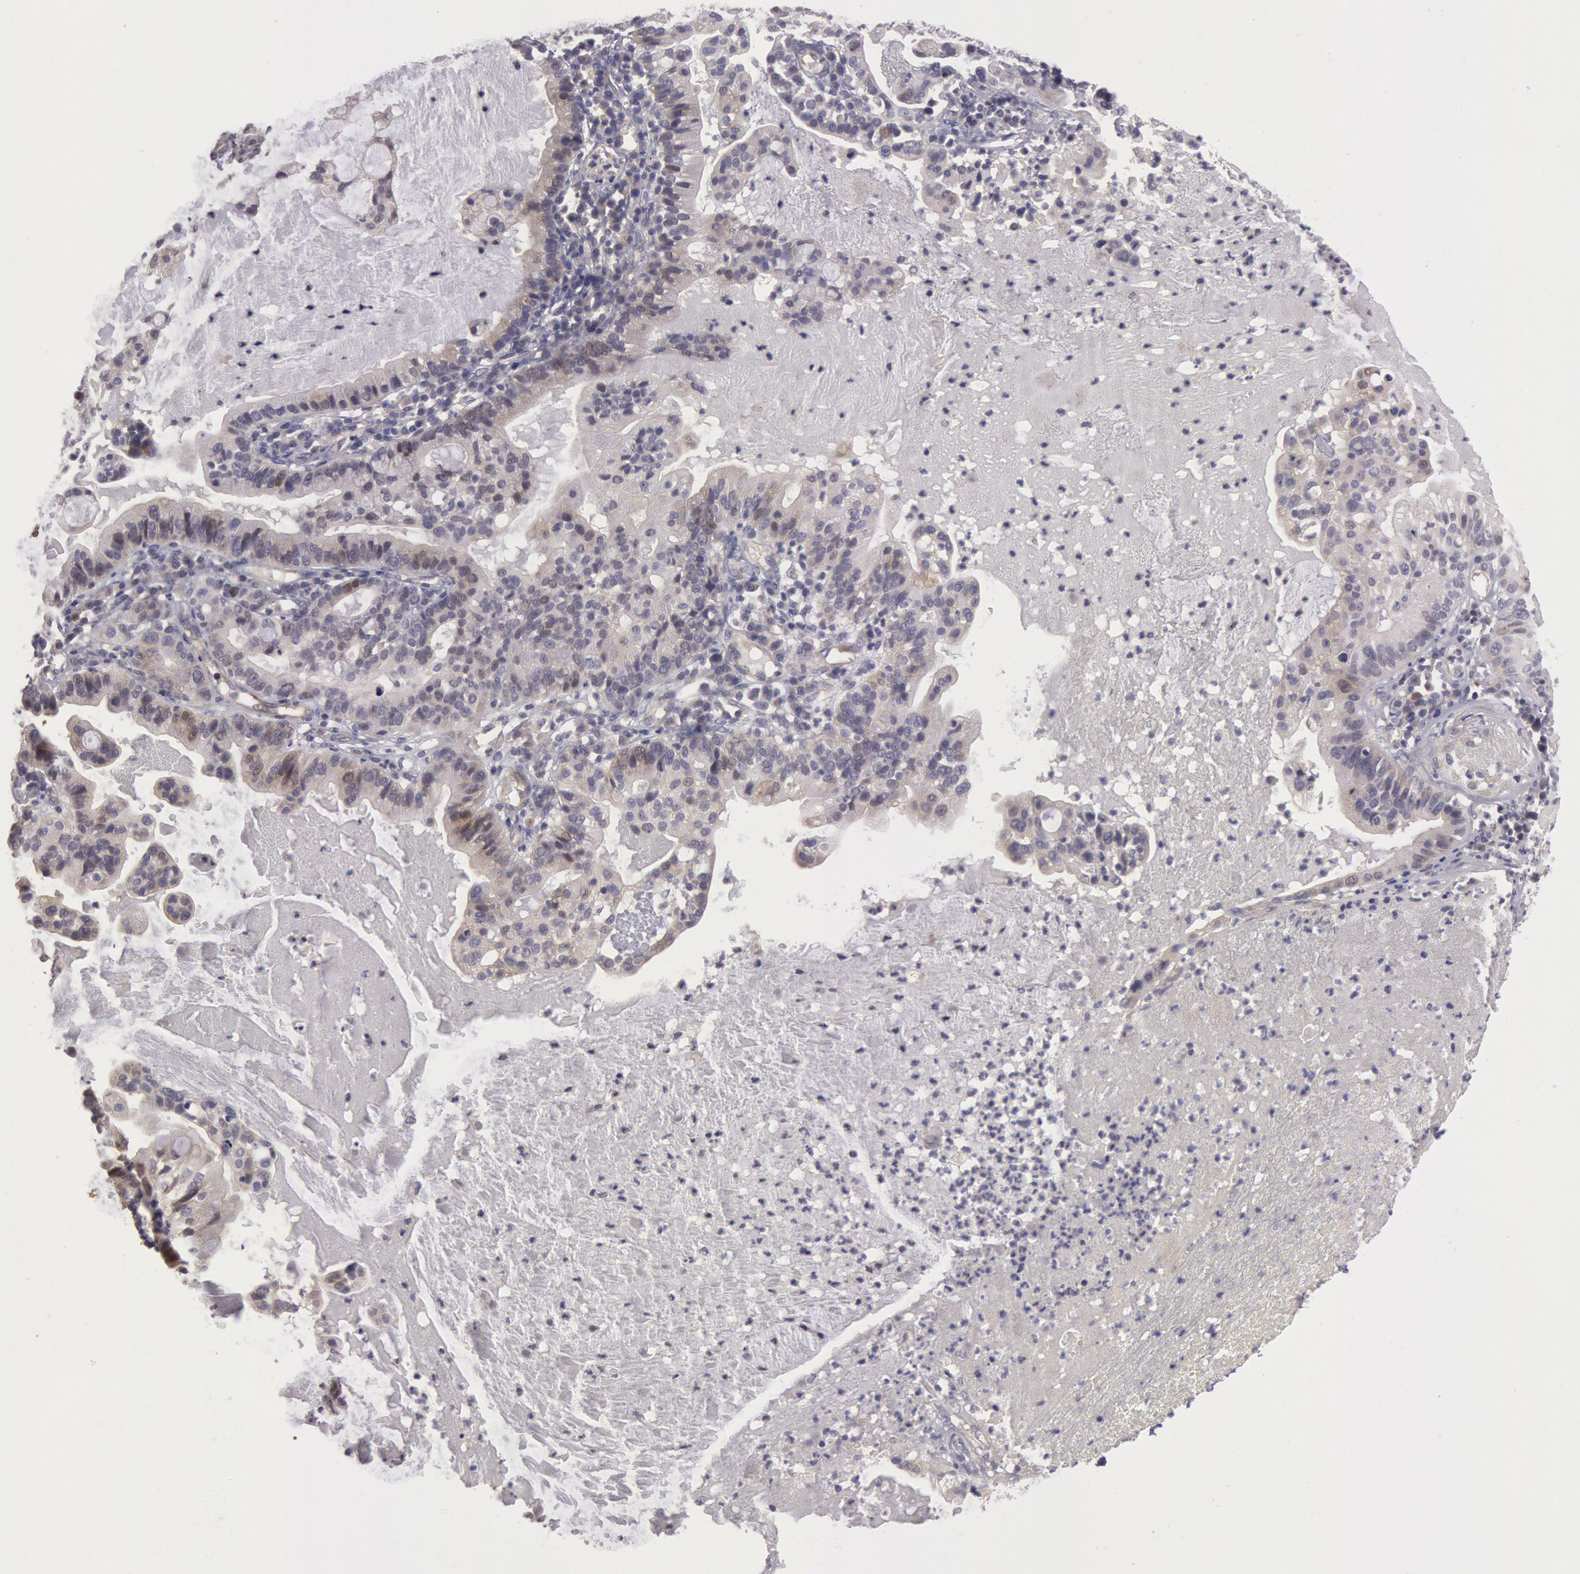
{"staining": {"intensity": "negative", "quantity": "none", "location": "none"}, "tissue": "cervical cancer", "cell_type": "Tumor cells", "image_type": "cancer", "snomed": [{"axis": "morphology", "description": "Adenocarcinoma, NOS"}, {"axis": "topography", "description": "Cervix"}], "caption": "Immunohistochemistry (IHC) of human cervical adenocarcinoma demonstrates no expression in tumor cells. The staining was performed using DAB to visualize the protein expression in brown, while the nuclei were stained in blue with hematoxylin (Magnification: 20x).", "gene": "AMOTL1", "patient": {"sex": "female", "age": 41}}